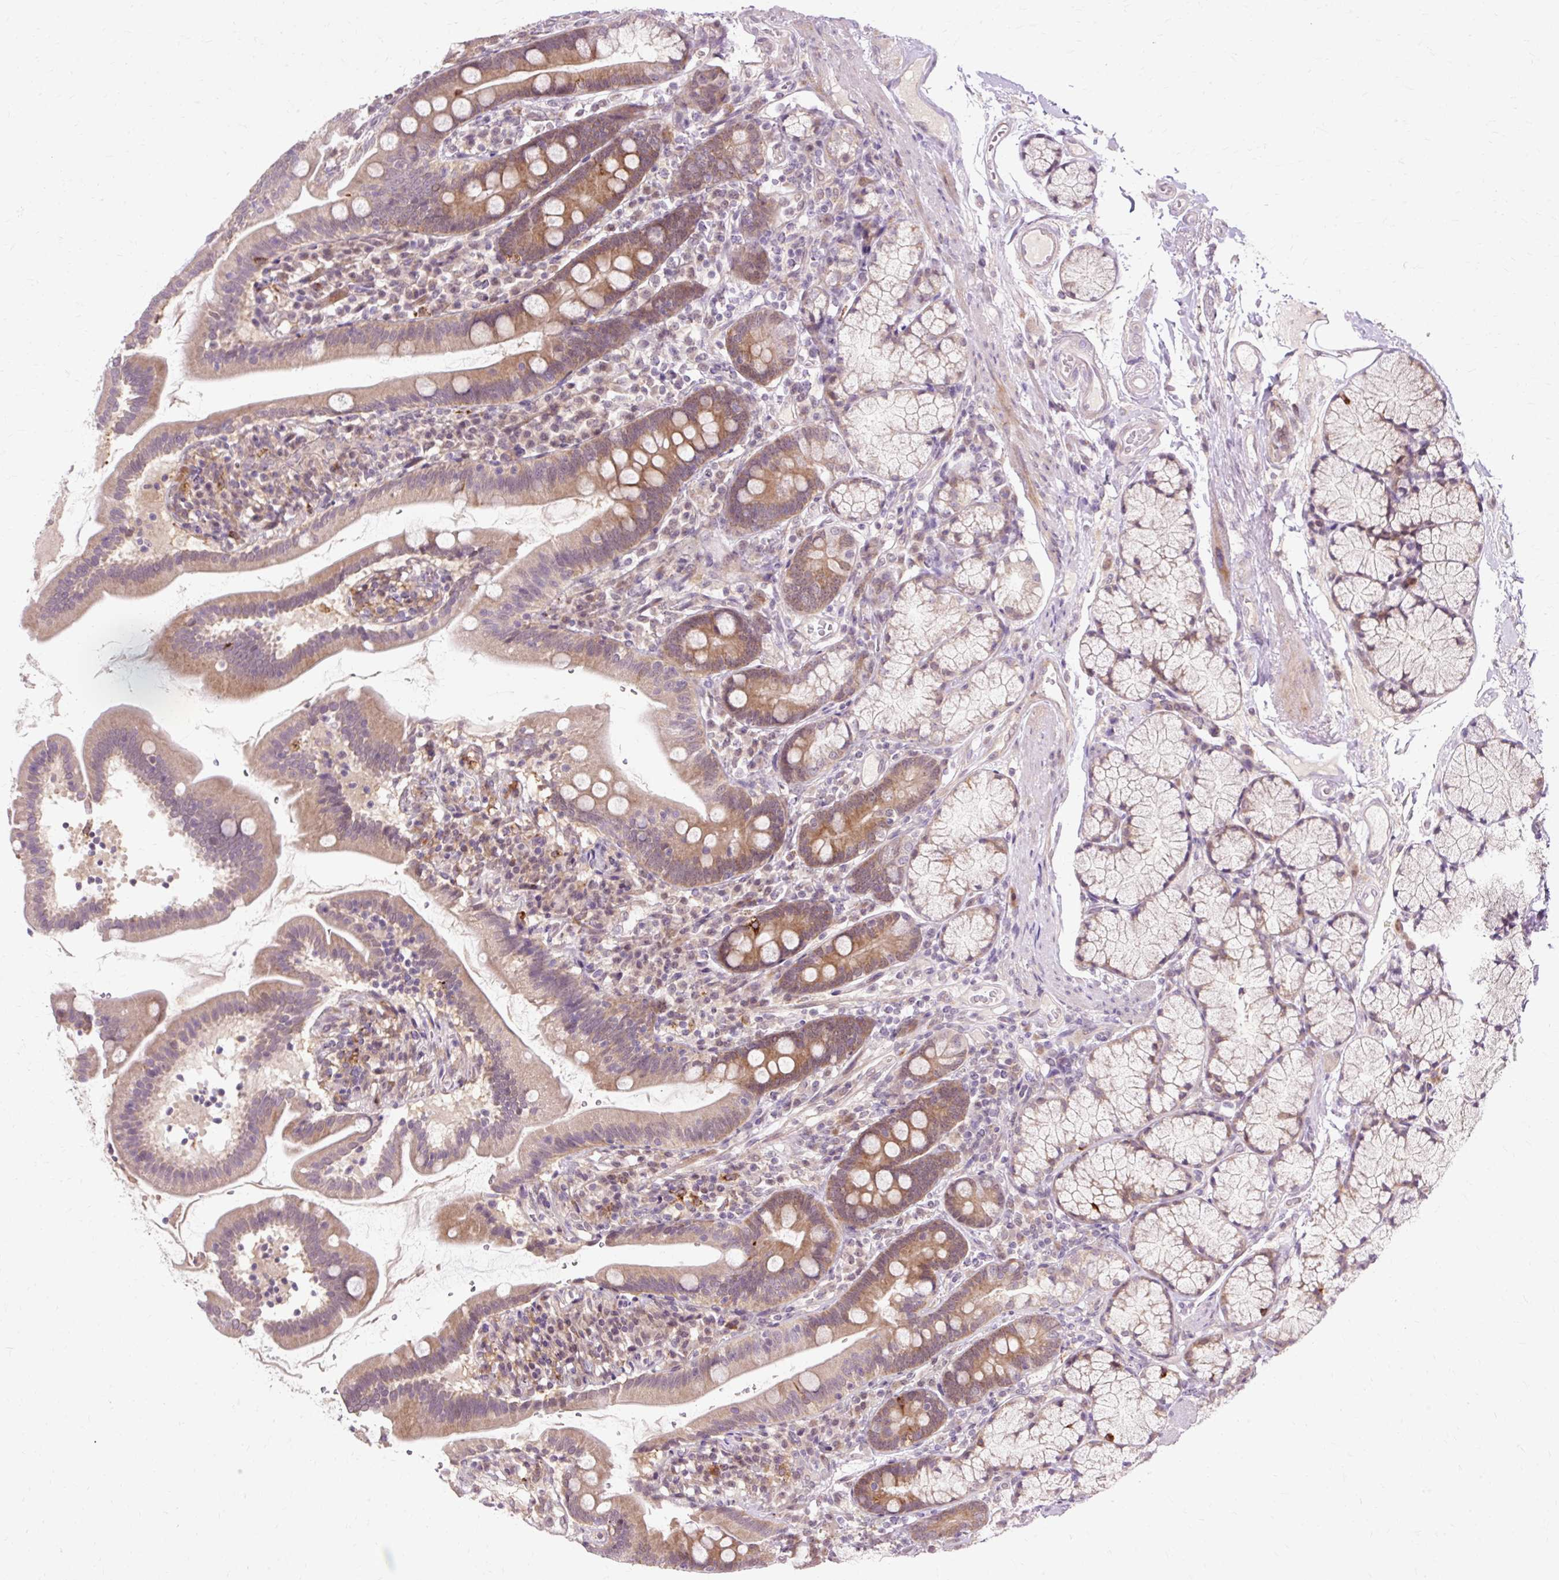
{"staining": {"intensity": "moderate", "quantity": ">75%", "location": "cytoplasmic/membranous"}, "tissue": "duodenum", "cell_type": "Glandular cells", "image_type": "normal", "snomed": [{"axis": "morphology", "description": "Normal tissue, NOS"}, {"axis": "topography", "description": "Duodenum"}], "caption": "Immunohistochemistry (IHC) (DAB (3,3'-diaminobenzidine)) staining of normal human duodenum exhibits moderate cytoplasmic/membranous protein positivity in approximately >75% of glandular cells.", "gene": "GEMIN2", "patient": {"sex": "female", "age": 67}}